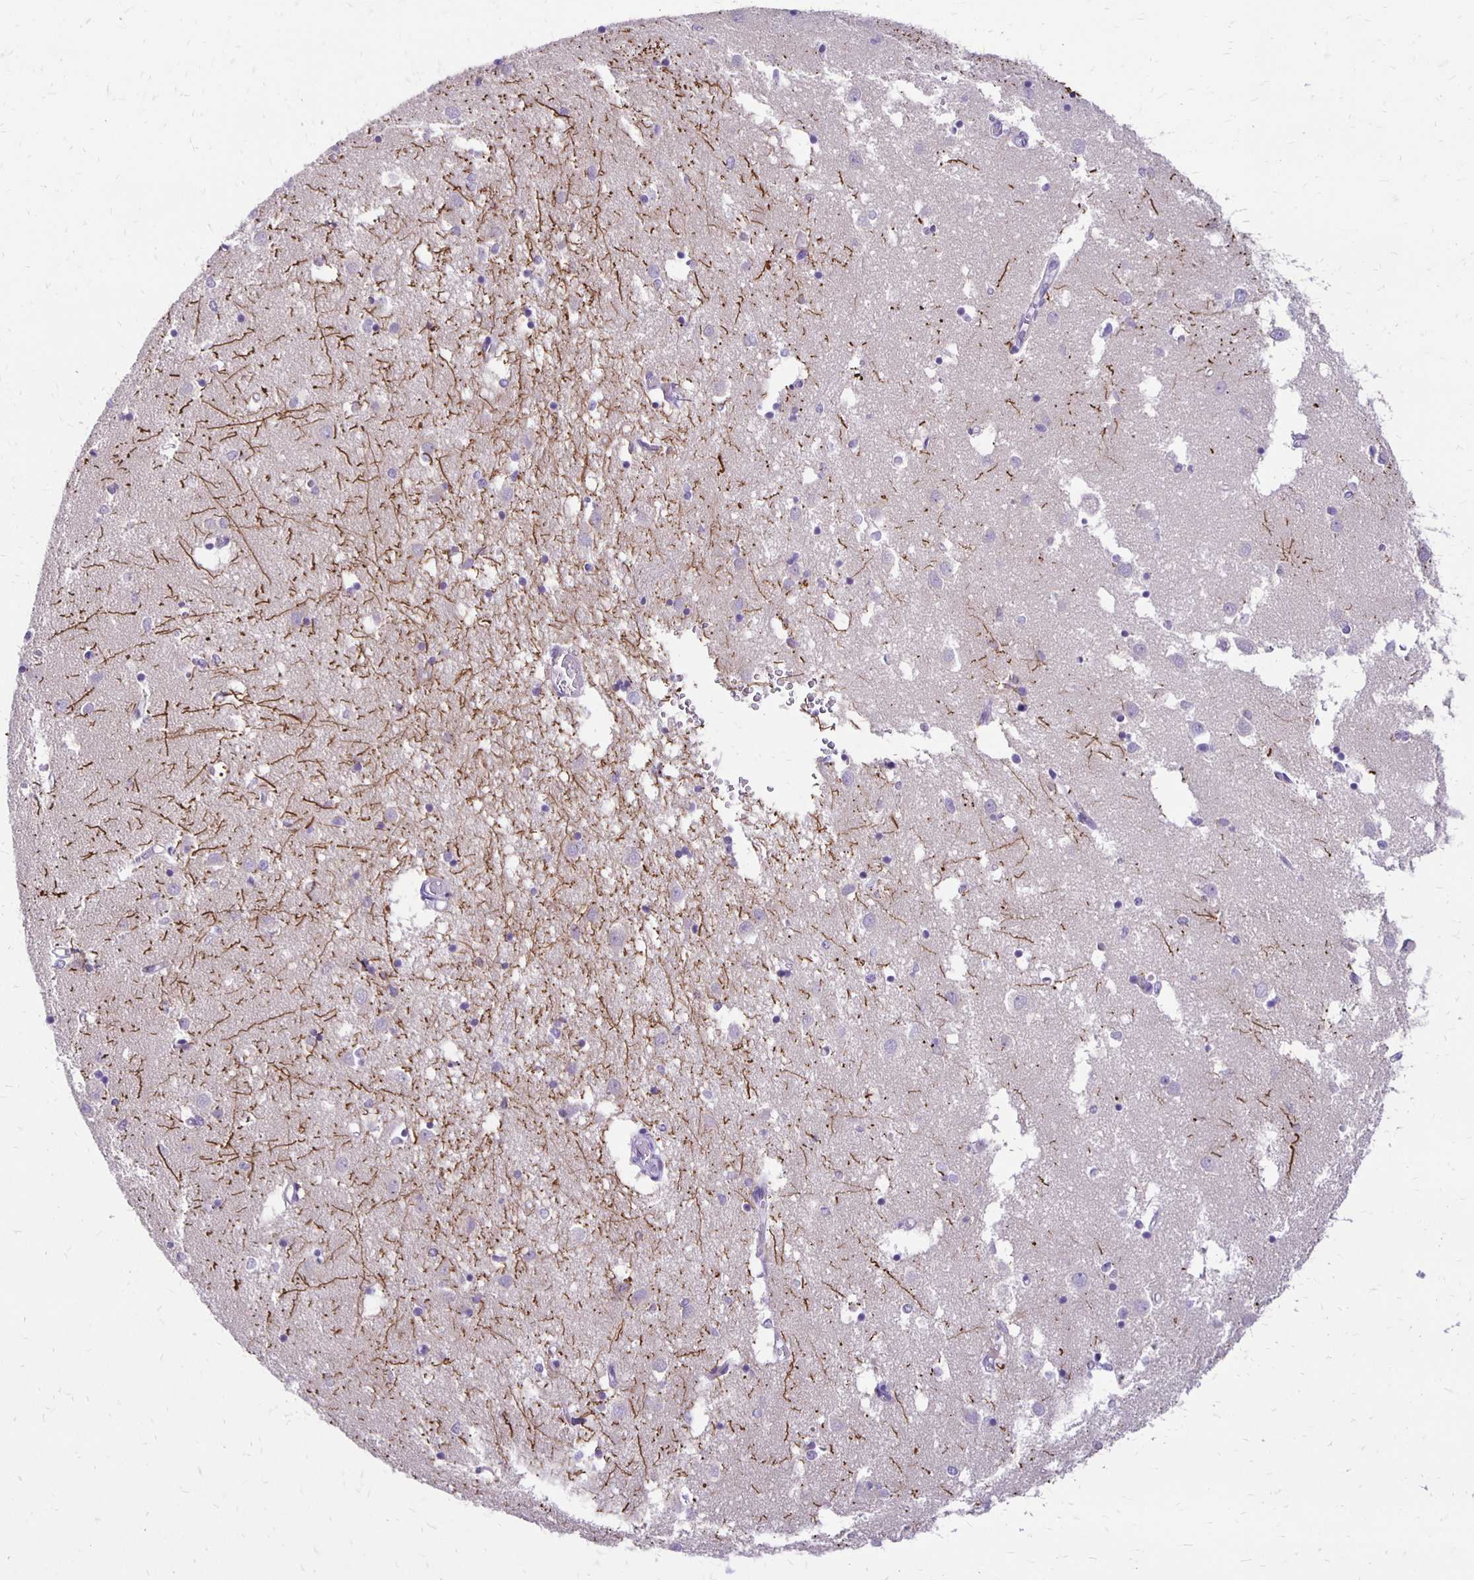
{"staining": {"intensity": "negative", "quantity": "none", "location": "none"}, "tissue": "caudate", "cell_type": "Glial cells", "image_type": "normal", "snomed": [{"axis": "morphology", "description": "Normal tissue, NOS"}, {"axis": "topography", "description": "Lateral ventricle wall"}], "caption": "Immunohistochemistry (IHC) of normal human caudate demonstrates no positivity in glial cells.", "gene": "ANKRD45", "patient": {"sex": "male", "age": 70}}